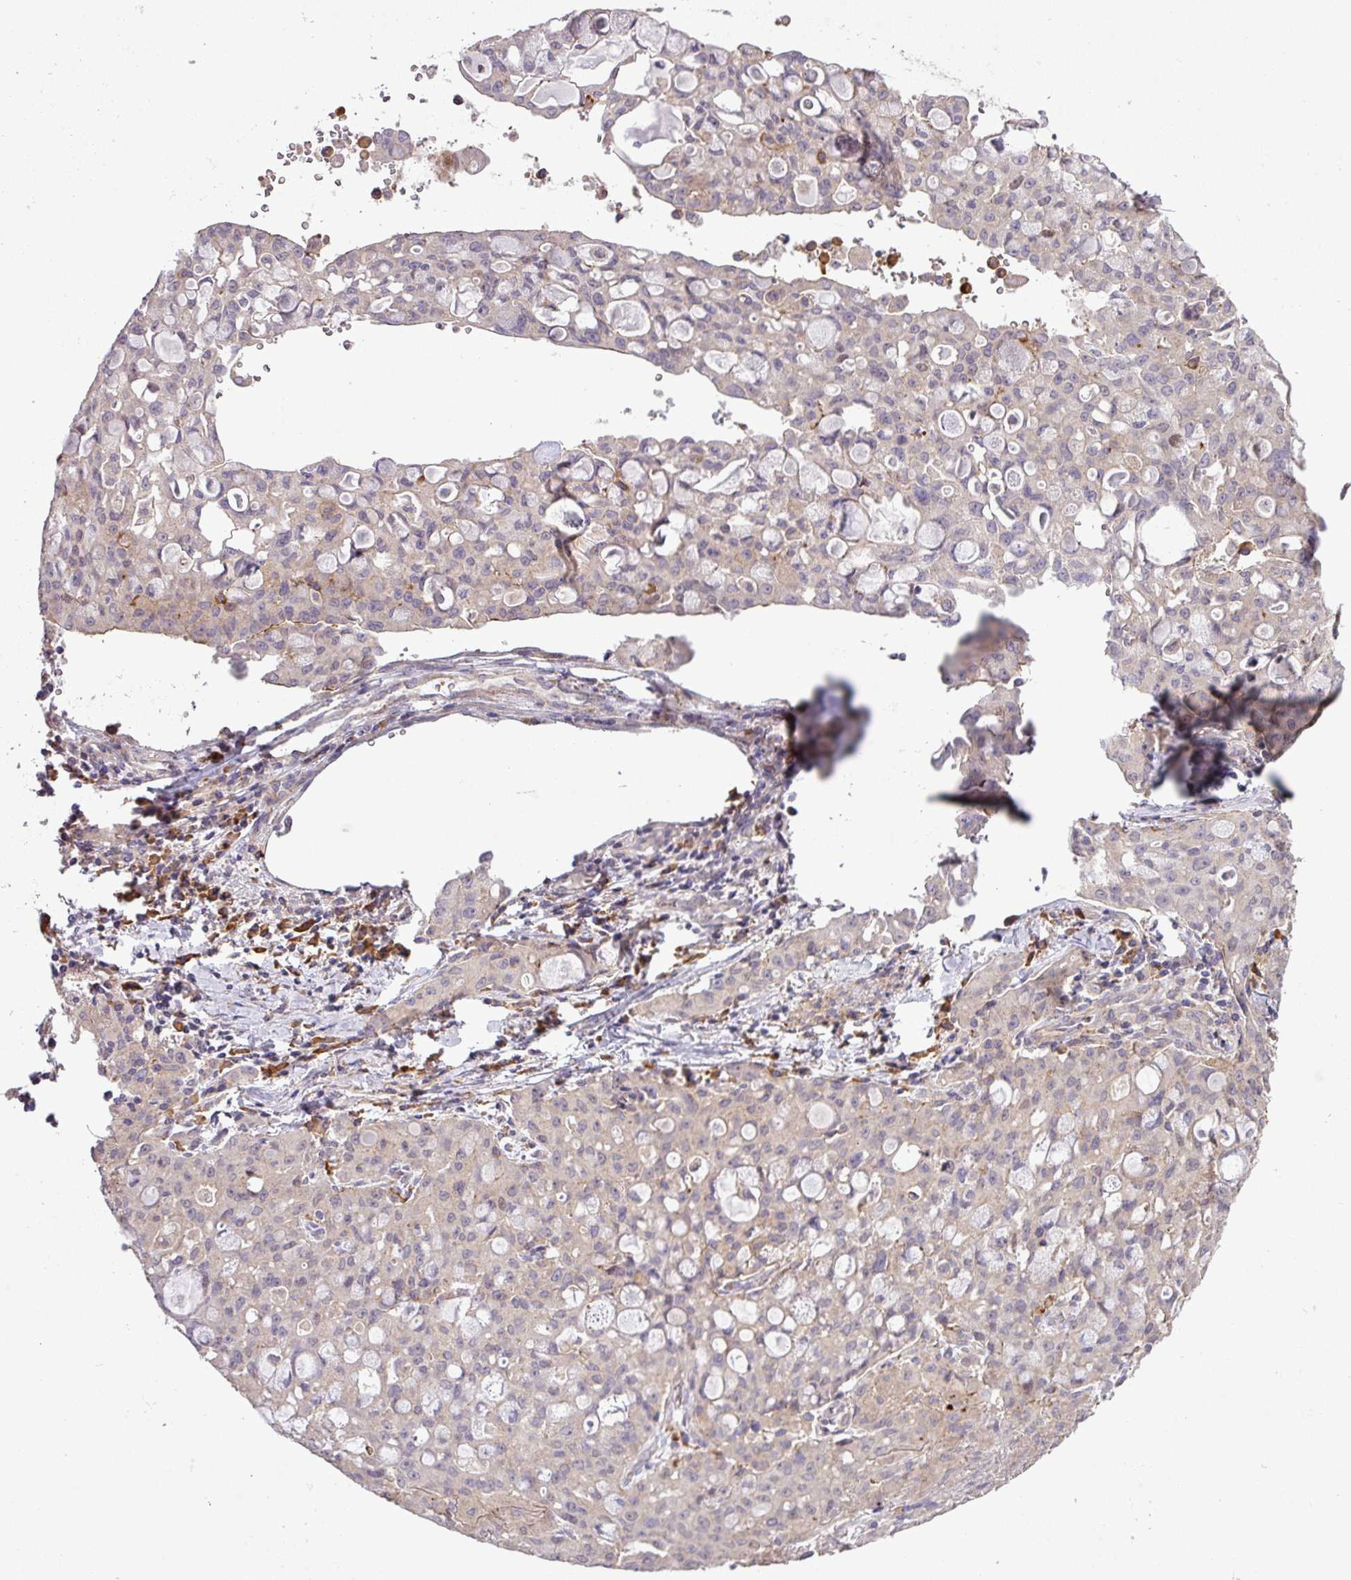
{"staining": {"intensity": "negative", "quantity": "none", "location": "none"}, "tissue": "lung cancer", "cell_type": "Tumor cells", "image_type": "cancer", "snomed": [{"axis": "morphology", "description": "Adenocarcinoma, NOS"}, {"axis": "topography", "description": "Lung"}], "caption": "Tumor cells show no significant positivity in lung adenocarcinoma. (Stains: DAB immunohistochemistry (IHC) with hematoxylin counter stain, Microscopy: brightfield microscopy at high magnification).", "gene": "TPRA1", "patient": {"sex": "female", "age": 44}}